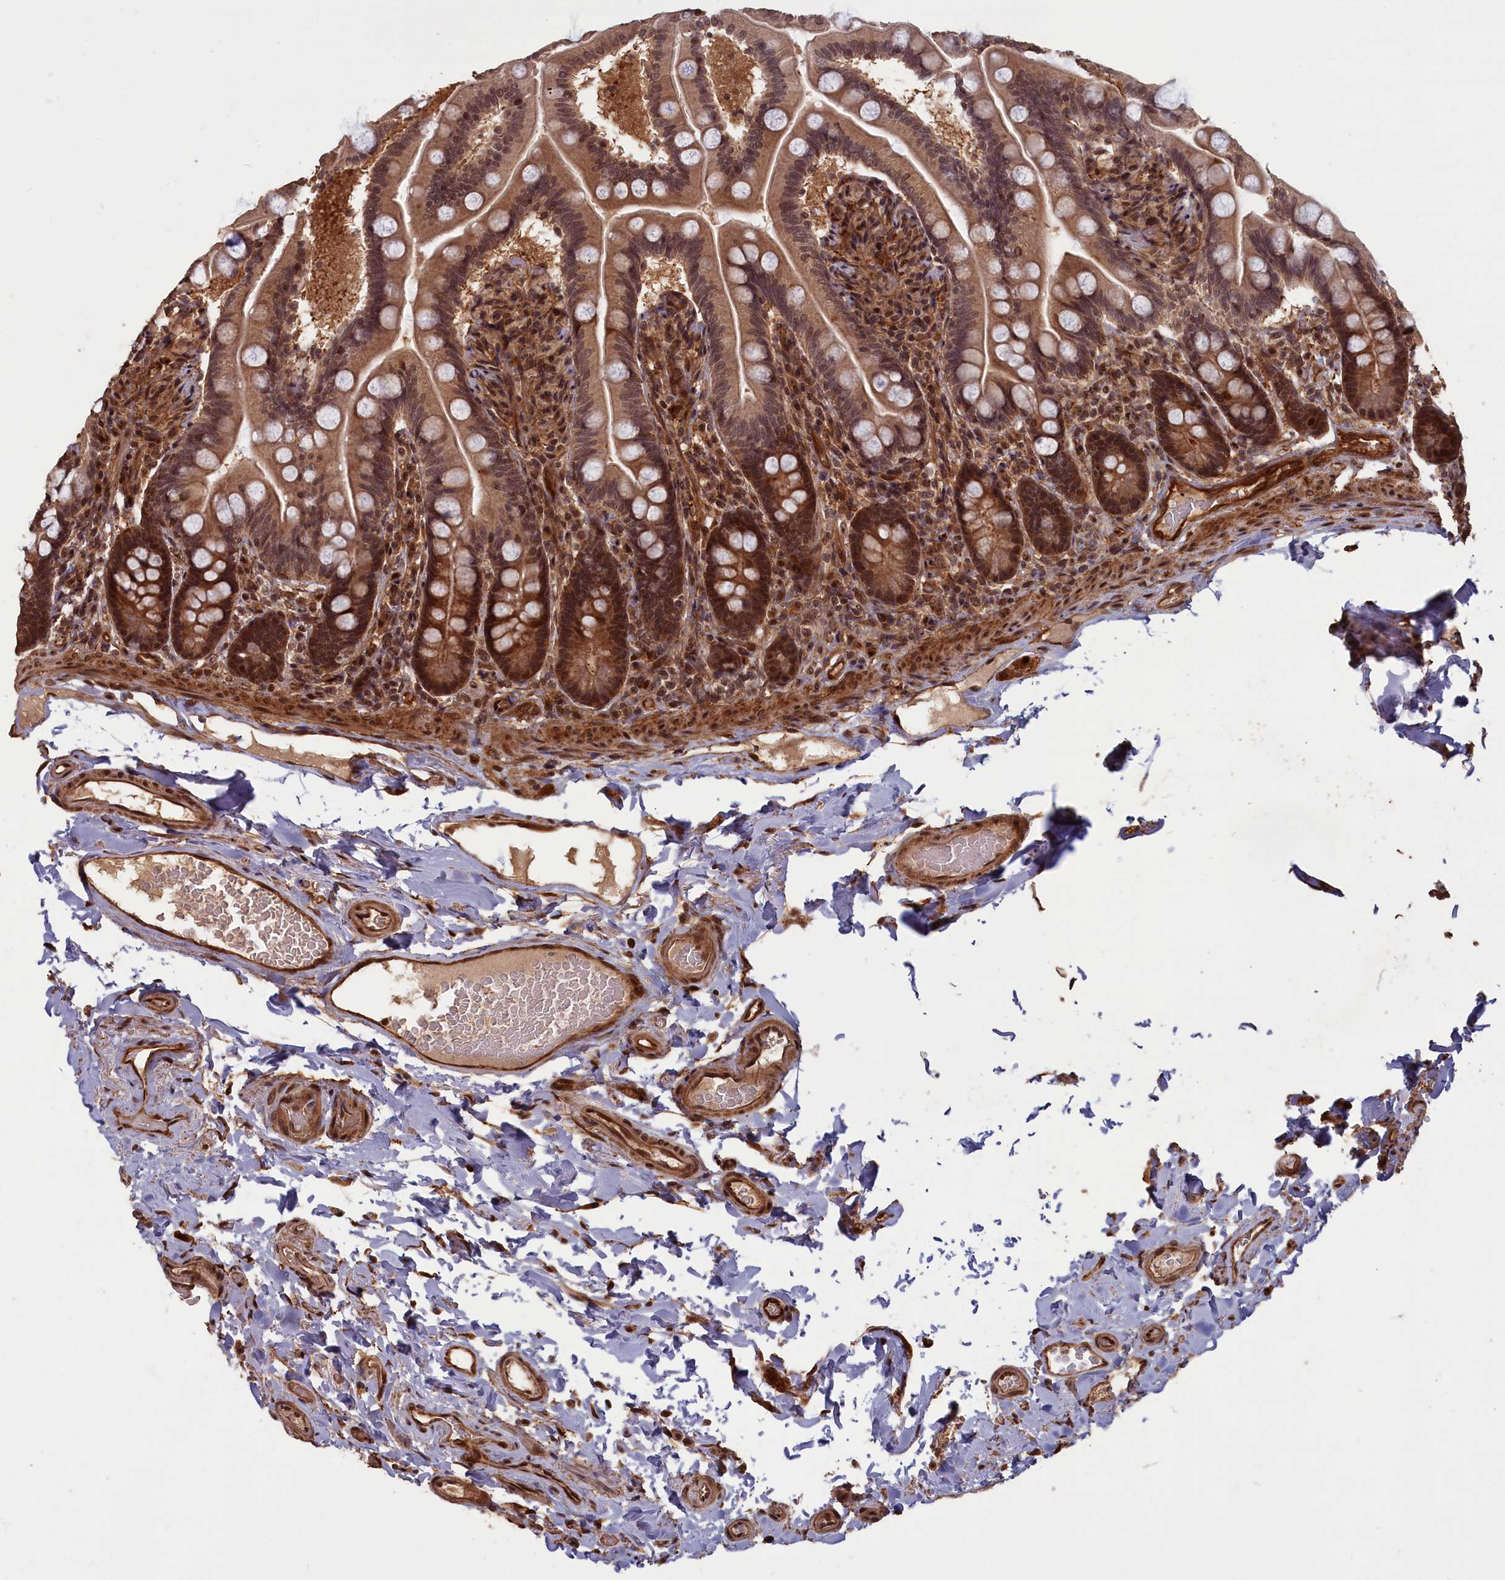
{"staining": {"intensity": "strong", "quantity": ">75%", "location": "cytoplasmic/membranous,nuclear"}, "tissue": "small intestine", "cell_type": "Glandular cells", "image_type": "normal", "snomed": [{"axis": "morphology", "description": "Normal tissue, NOS"}, {"axis": "topography", "description": "Small intestine"}], "caption": "A high-resolution micrograph shows IHC staining of normal small intestine, which demonstrates strong cytoplasmic/membranous,nuclear expression in approximately >75% of glandular cells.", "gene": "HIF3A", "patient": {"sex": "female", "age": 64}}